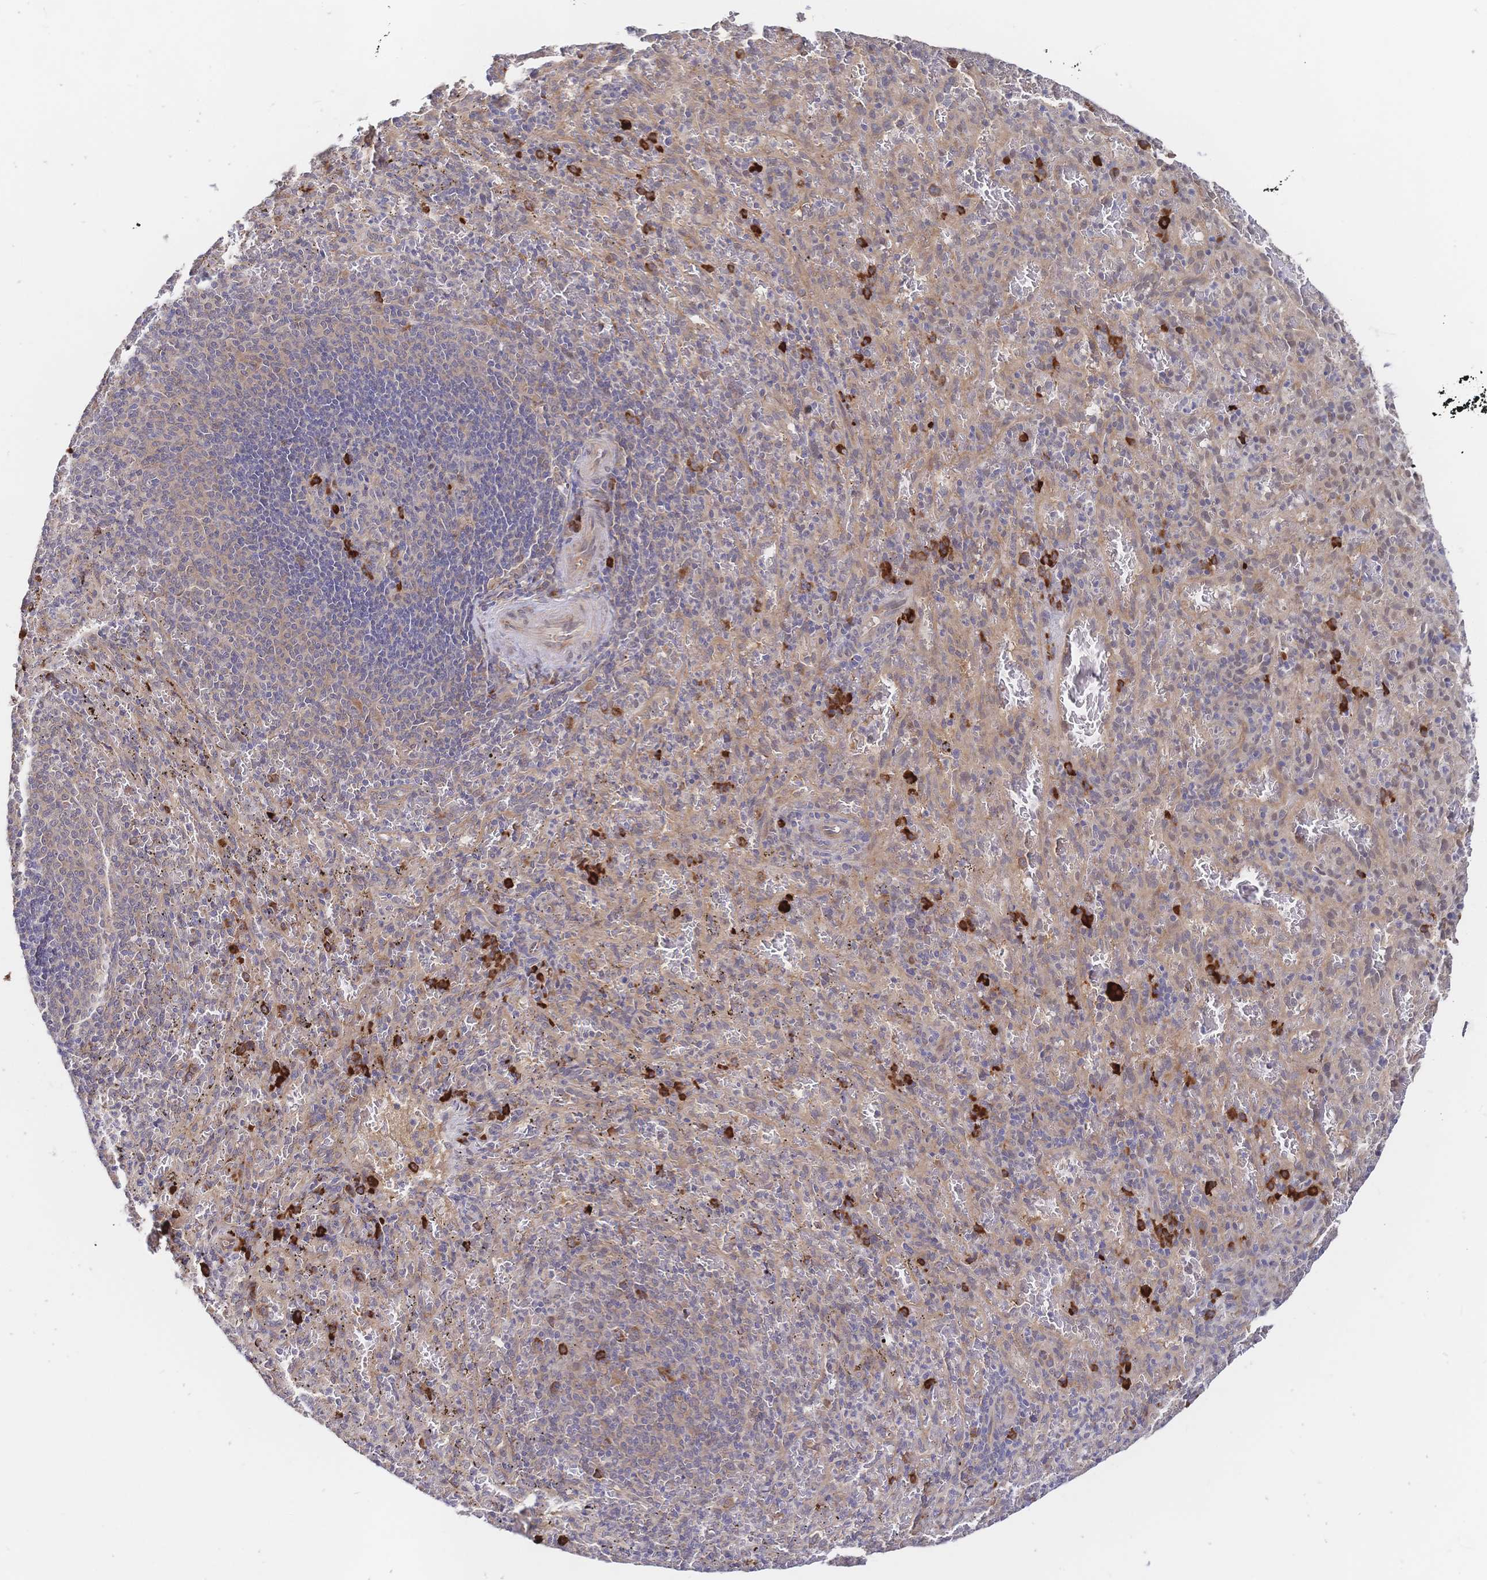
{"staining": {"intensity": "strong", "quantity": "<25%", "location": "cytoplasmic/membranous"}, "tissue": "spleen", "cell_type": "Cells in red pulp", "image_type": "normal", "snomed": [{"axis": "morphology", "description": "Normal tissue, NOS"}, {"axis": "topography", "description": "Spleen"}], "caption": "Immunohistochemistry (IHC) staining of unremarkable spleen, which reveals medium levels of strong cytoplasmic/membranous positivity in approximately <25% of cells in red pulp indicating strong cytoplasmic/membranous protein staining. The staining was performed using DAB (brown) for protein detection and nuclei were counterstained in hematoxylin (blue).", "gene": "LMO4", "patient": {"sex": "male", "age": 57}}